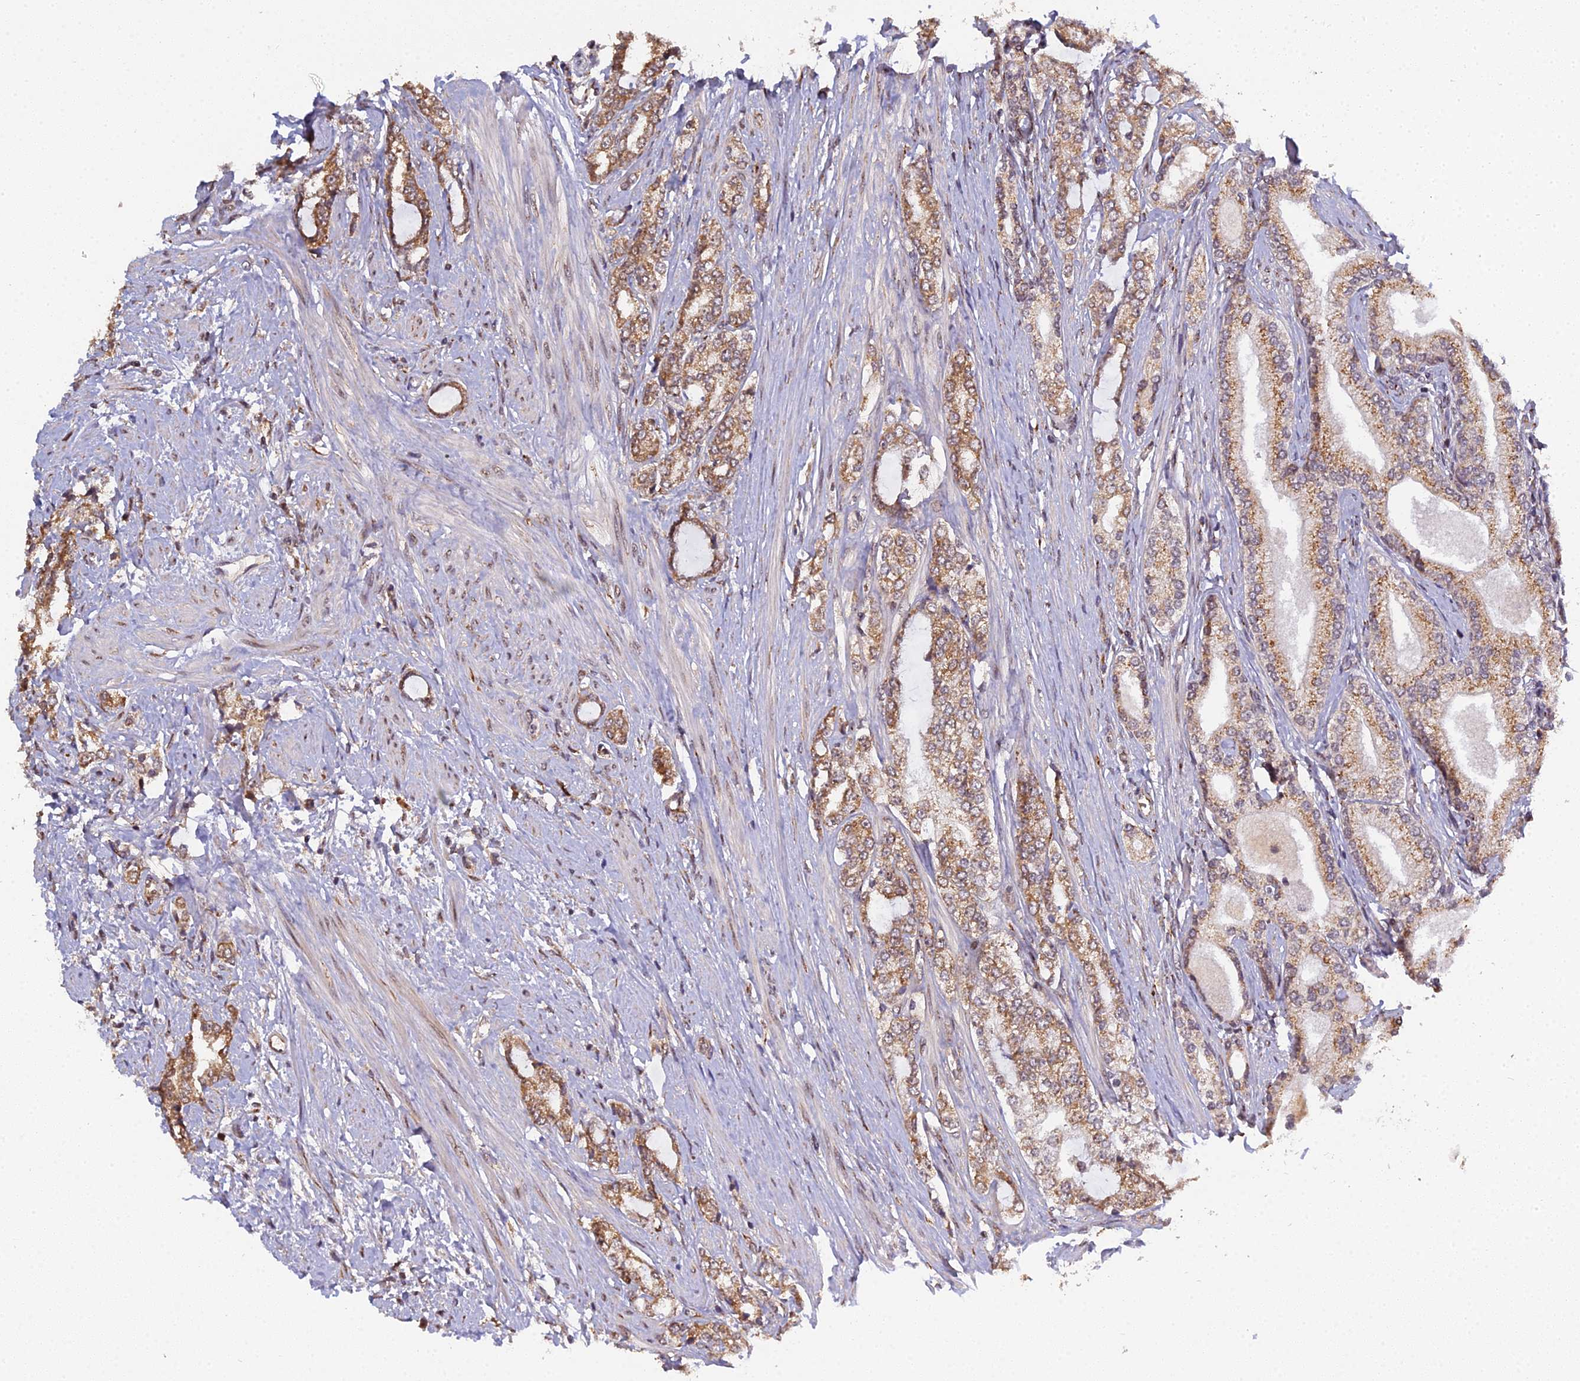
{"staining": {"intensity": "moderate", "quantity": ">75%", "location": "cytoplasmic/membranous"}, "tissue": "prostate cancer", "cell_type": "Tumor cells", "image_type": "cancer", "snomed": [{"axis": "morphology", "description": "Adenocarcinoma, High grade"}, {"axis": "topography", "description": "Prostate"}], "caption": "Immunohistochemistry (IHC) (DAB) staining of human prostate cancer displays moderate cytoplasmic/membranous protein staining in approximately >75% of tumor cells.", "gene": "MEOX1", "patient": {"sex": "male", "age": 64}}